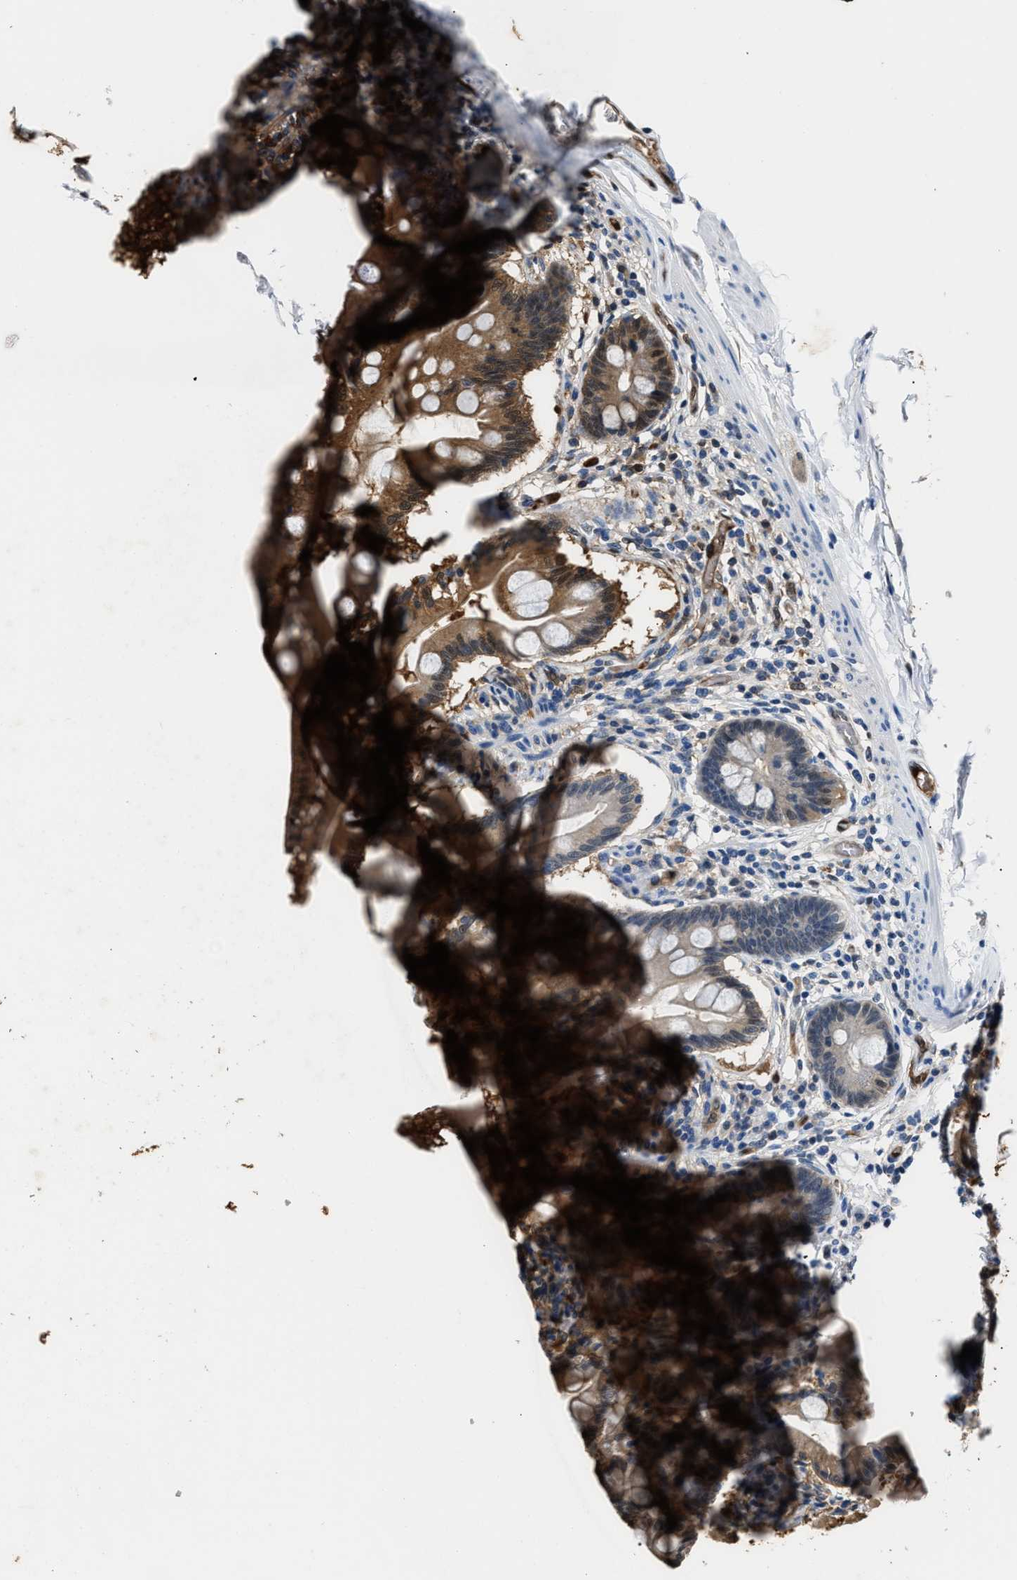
{"staining": {"intensity": "moderate", "quantity": "25%-75%", "location": "cytoplasmic/membranous"}, "tissue": "small intestine", "cell_type": "Glandular cells", "image_type": "normal", "snomed": [{"axis": "morphology", "description": "Normal tissue, NOS"}, {"axis": "topography", "description": "Small intestine"}], "caption": "Immunohistochemical staining of benign small intestine reveals moderate cytoplasmic/membranous protein staining in approximately 25%-75% of glandular cells.", "gene": "PPA1", "patient": {"sex": "female", "age": 56}}